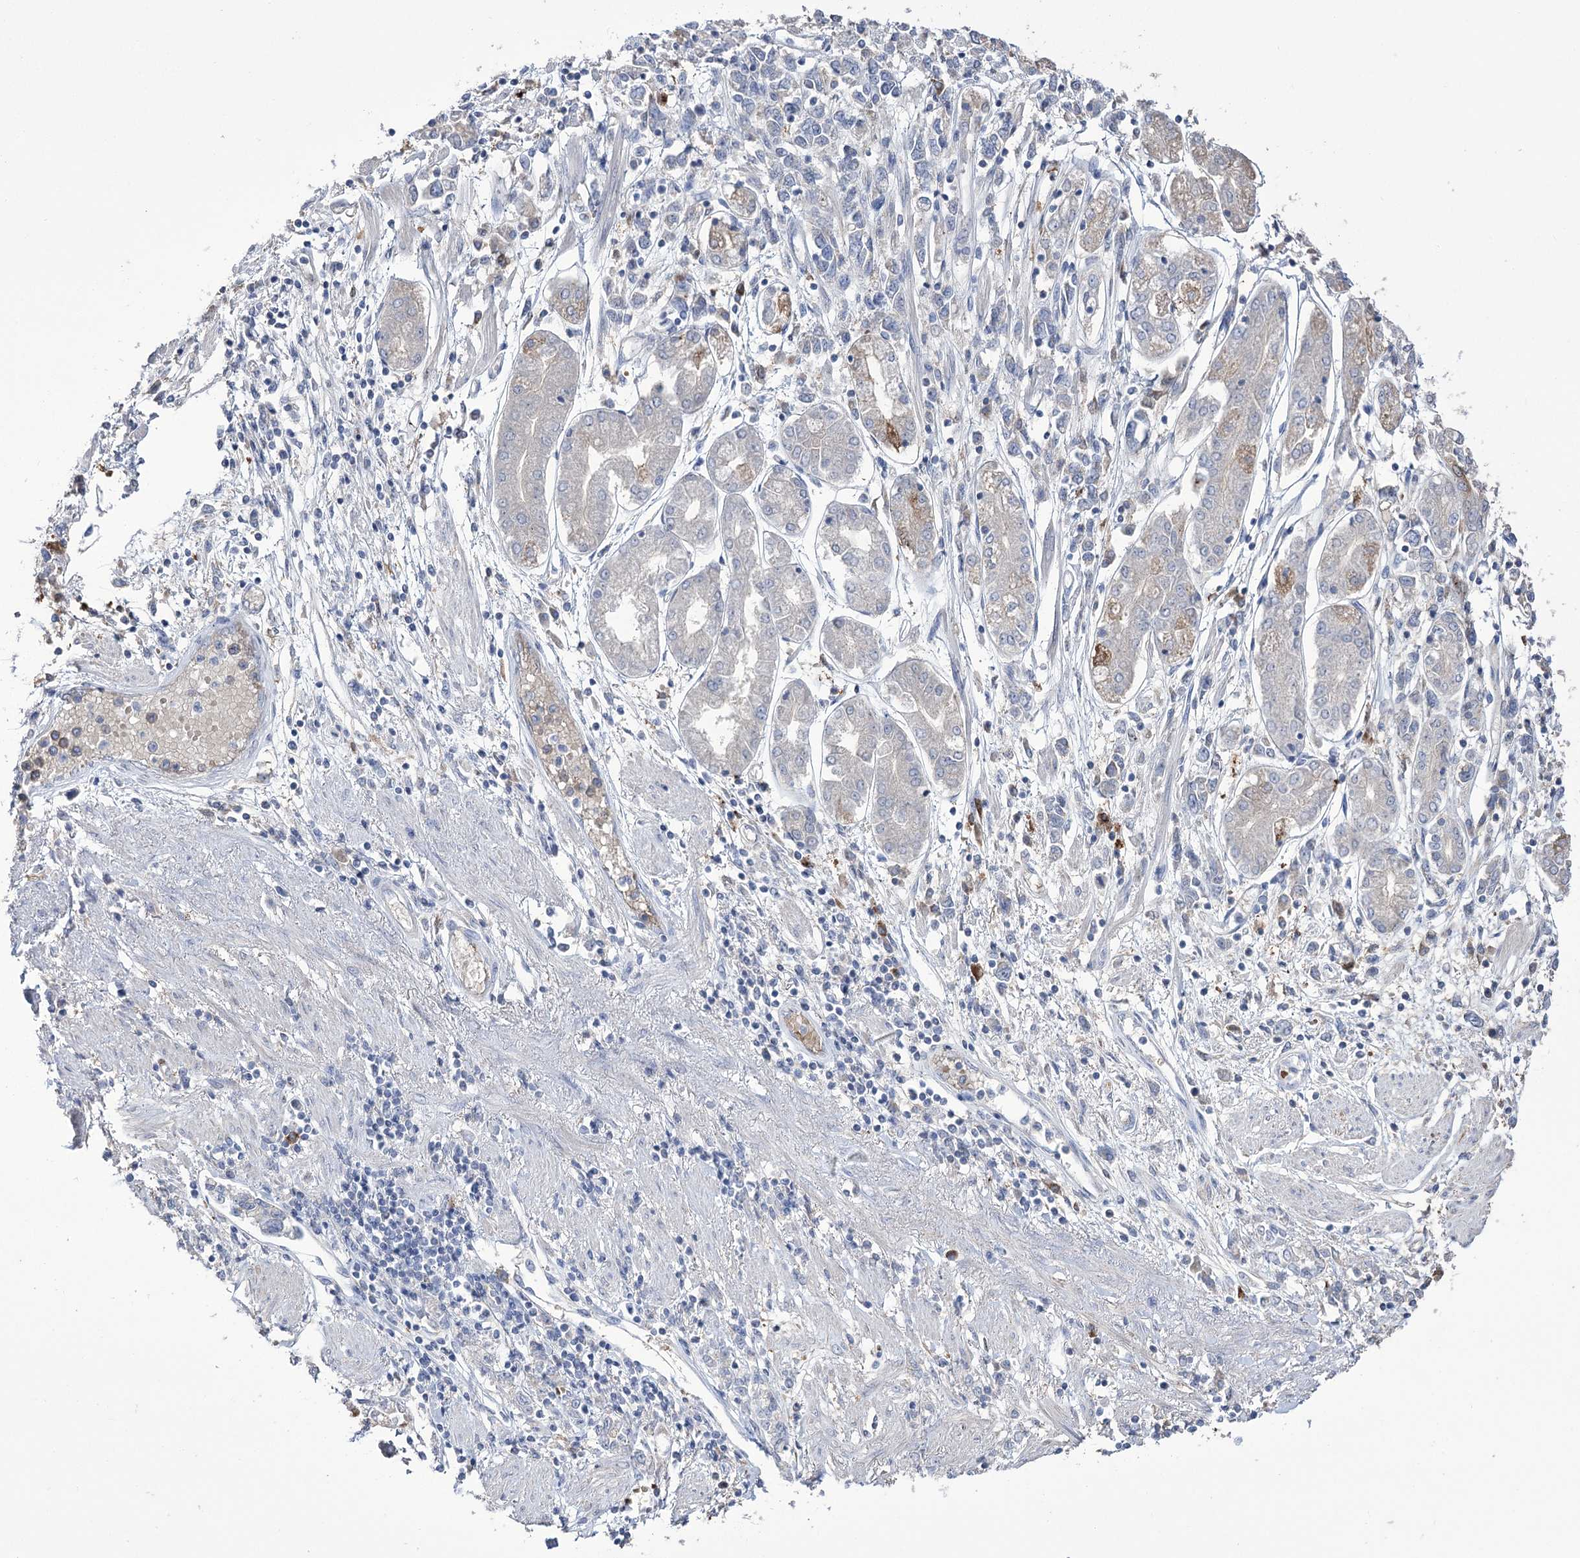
{"staining": {"intensity": "negative", "quantity": "none", "location": "none"}, "tissue": "stomach cancer", "cell_type": "Tumor cells", "image_type": "cancer", "snomed": [{"axis": "morphology", "description": "Adenocarcinoma, NOS"}, {"axis": "topography", "description": "Stomach"}], "caption": "This is an immunohistochemistry image of human stomach cancer. There is no positivity in tumor cells.", "gene": "ZNF622", "patient": {"sex": "female", "age": 76}}